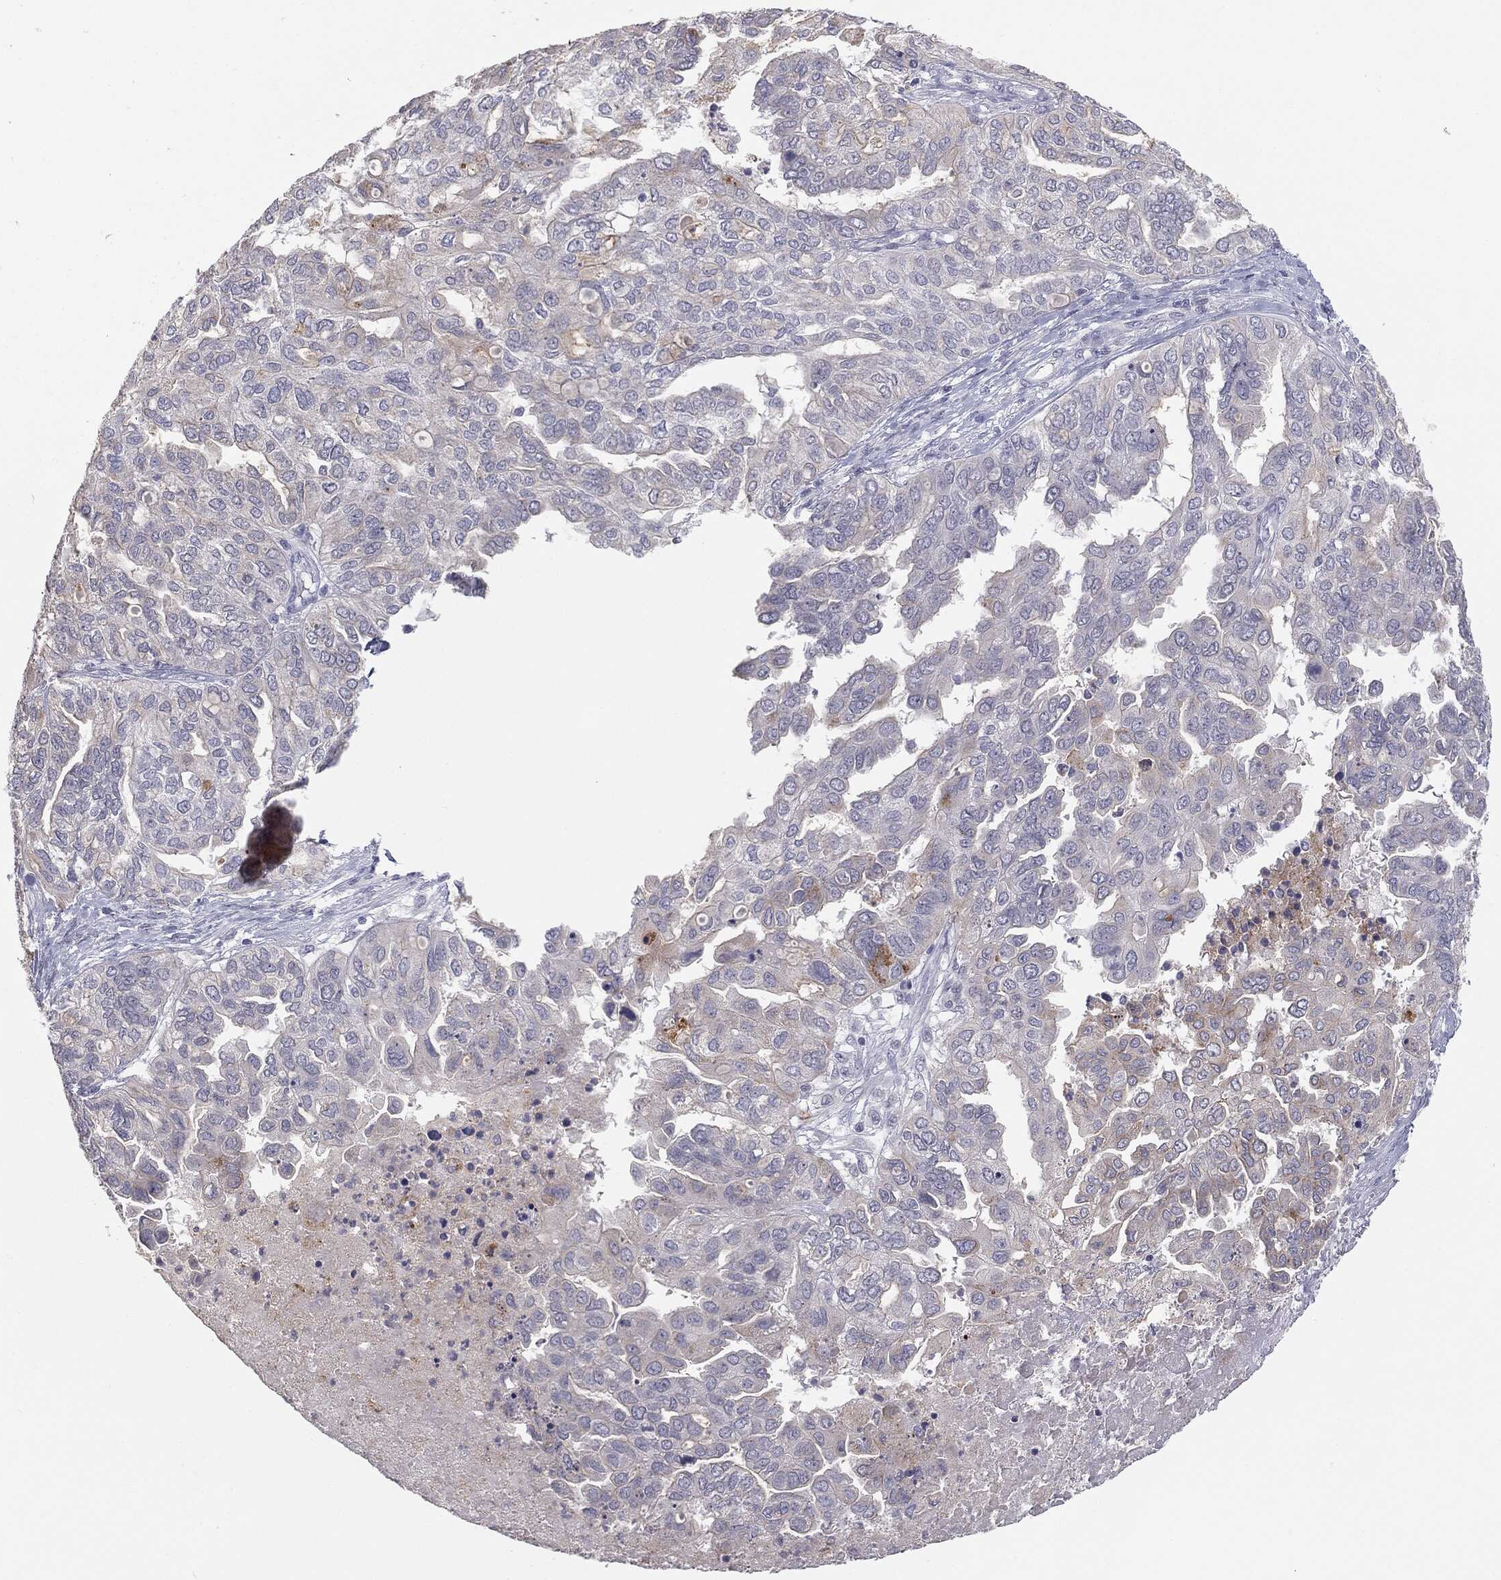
{"staining": {"intensity": "negative", "quantity": "none", "location": "none"}, "tissue": "ovarian cancer", "cell_type": "Tumor cells", "image_type": "cancer", "snomed": [{"axis": "morphology", "description": "Cystadenocarcinoma, serous, NOS"}, {"axis": "topography", "description": "Ovary"}], "caption": "This image is of ovarian cancer (serous cystadenocarcinoma) stained with immunohistochemistry to label a protein in brown with the nuclei are counter-stained blue. There is no positivity in tumor cells. (DAB IHC with hematoxylin counter stain).", "gene": "MUC1", "patient": {"sex": "female", "age": 53}}